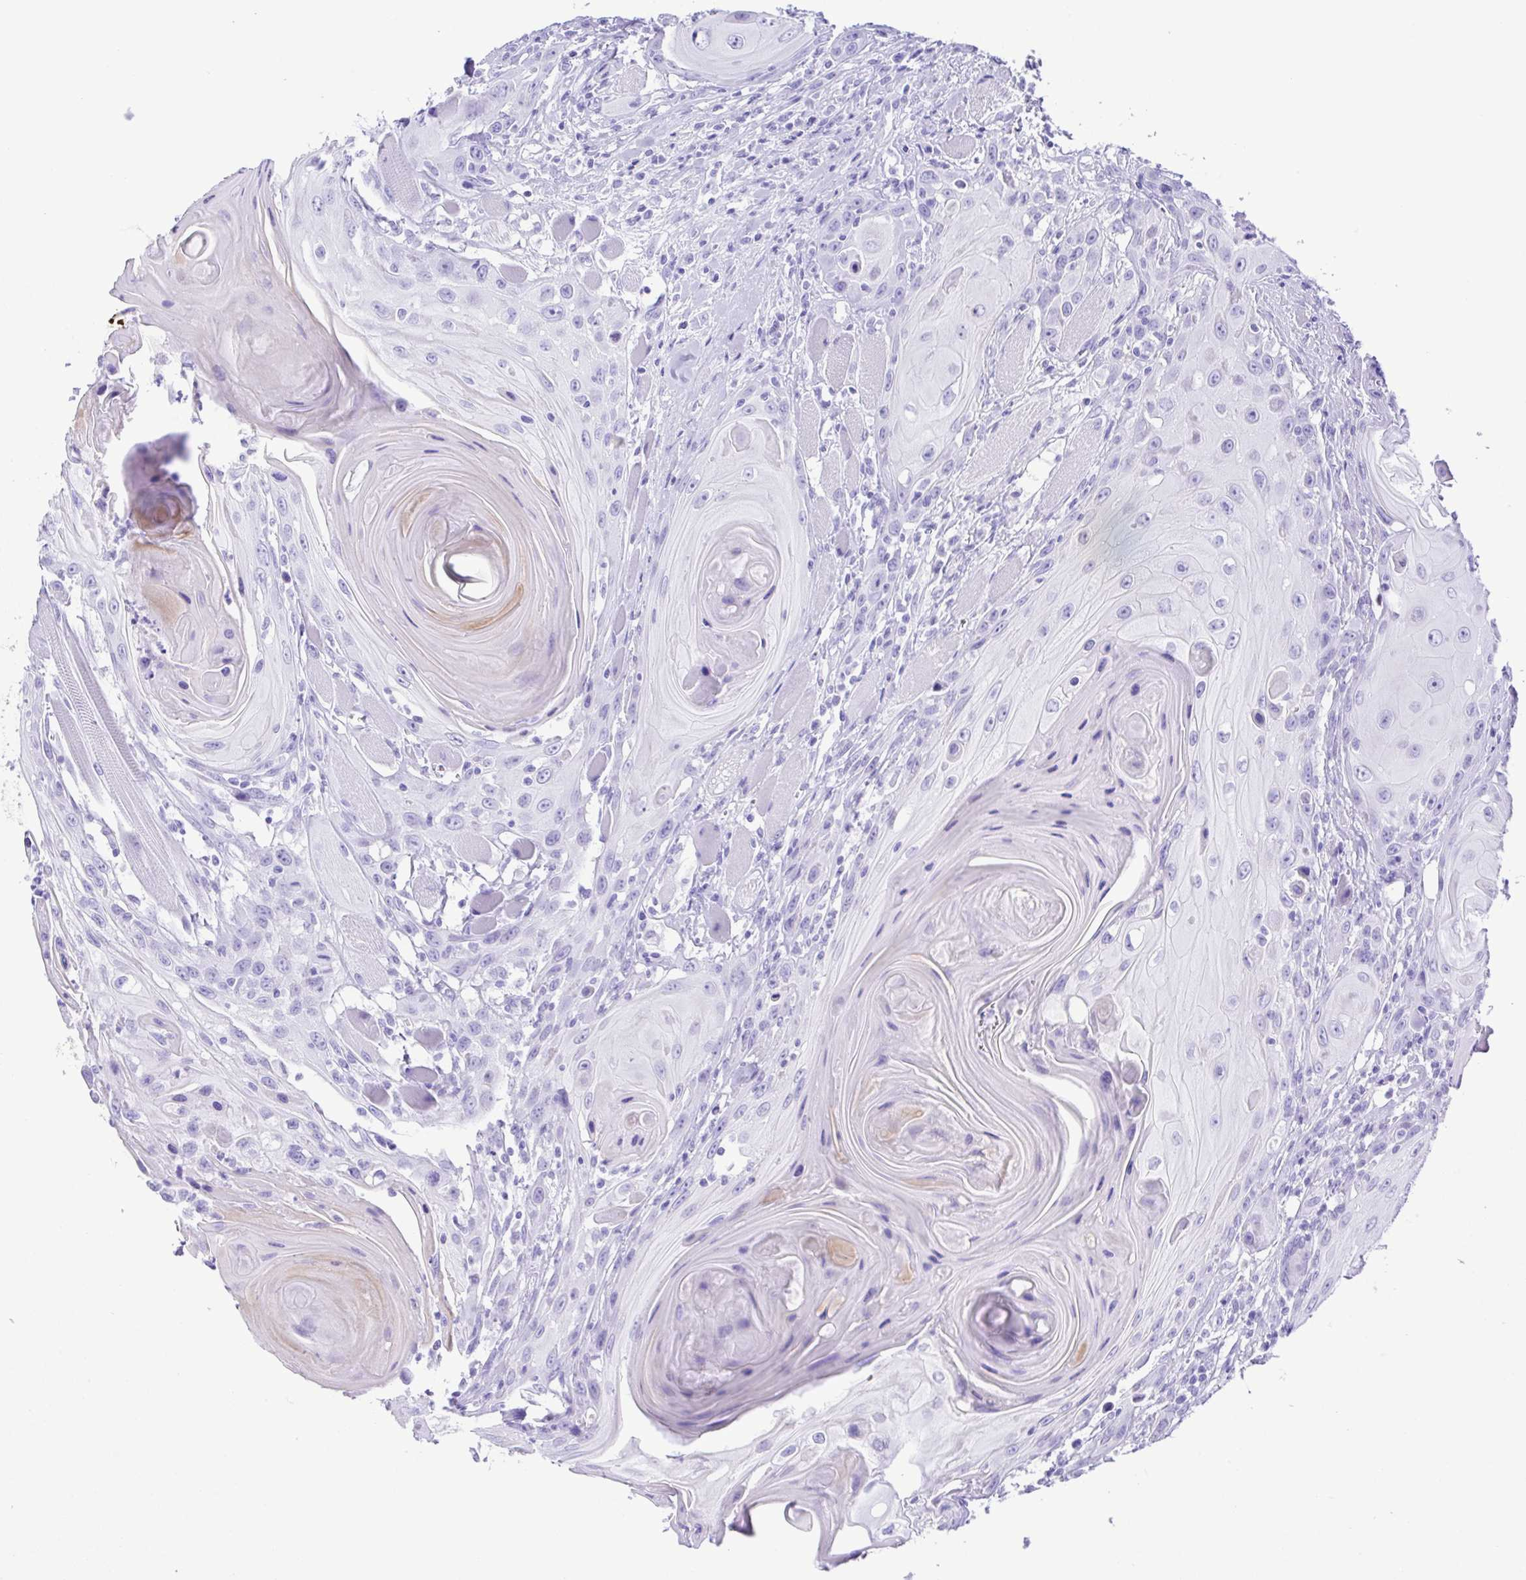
{"staining": {"intensity": "negative", "quantity": "none", "location": "none"}, "tissue": "head and neck cancer", "cell_type": "Tumor cells", "image_type": "cancer", "snomed": [{"axis": "morphology", "description": "Squamous cell carcinoma, NOS"}, {"axis": "topography", "description": "Head-Neck"}], "caption": "DAB (3,3'-diaminobenzidine) immunohistochemical staining of head and neck cancer exhibits no significant expression in tumor cells.", "gene": "ERP27", "patient": {"sex": "female", "age": 80}}